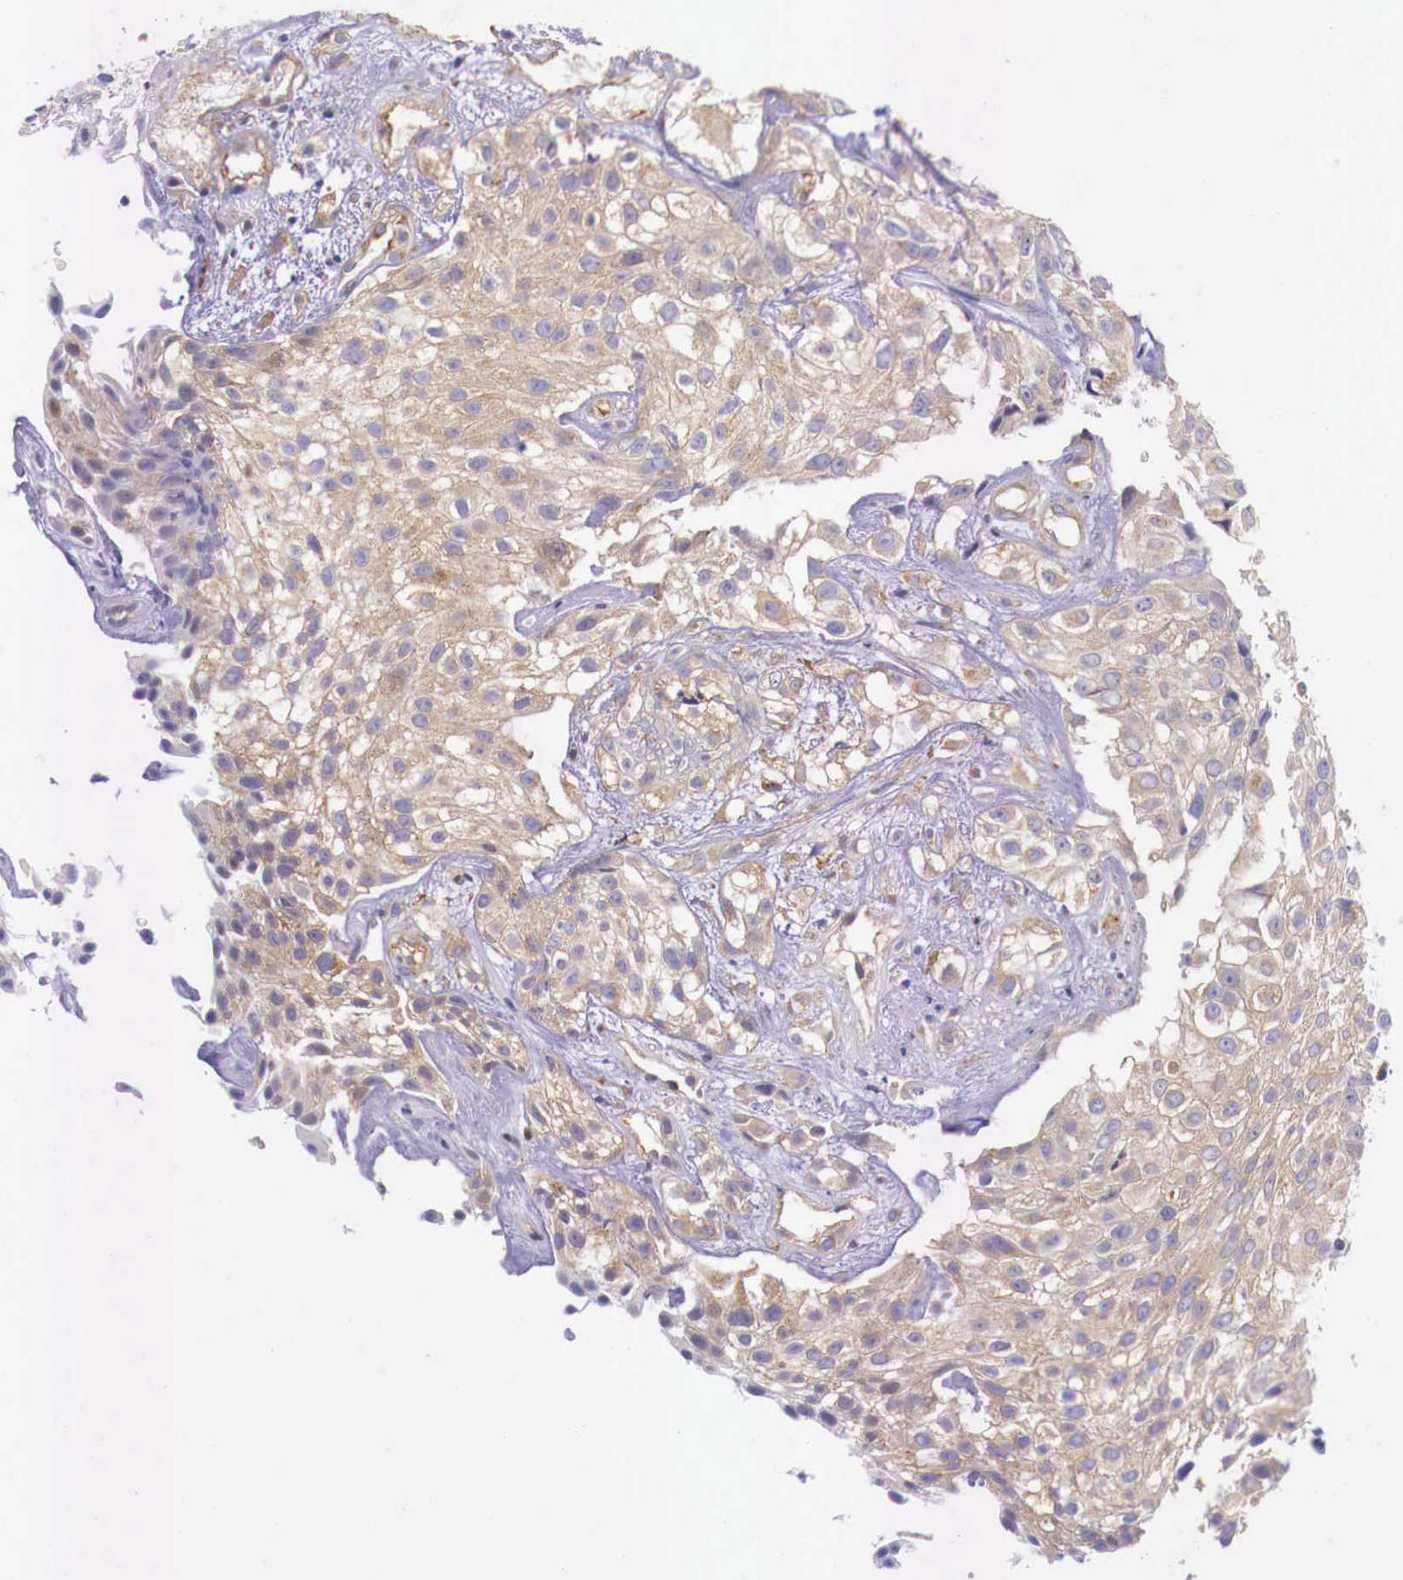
{"staining": {"intensity": "weak", "quantity": "25%-75%", "location": "cytoplasmic/membranous"}, "tissue": "urothelial cancer", "cell_type": "Tumor cells", "image_type": "cancer", "snomed": [{"axis": "morphology", "description": "Urothelial carcinoma, High grade"}, {"axis": "topography", "description": "Urinary bladder"}], "caption": "Weak cytoplasmic/membranous positivity is identified in approximately 25%-75% of tumor cells in urothelial cancer.", "gene": "GRIPAP1", "patient": {"sex": "male", "age": 56}}